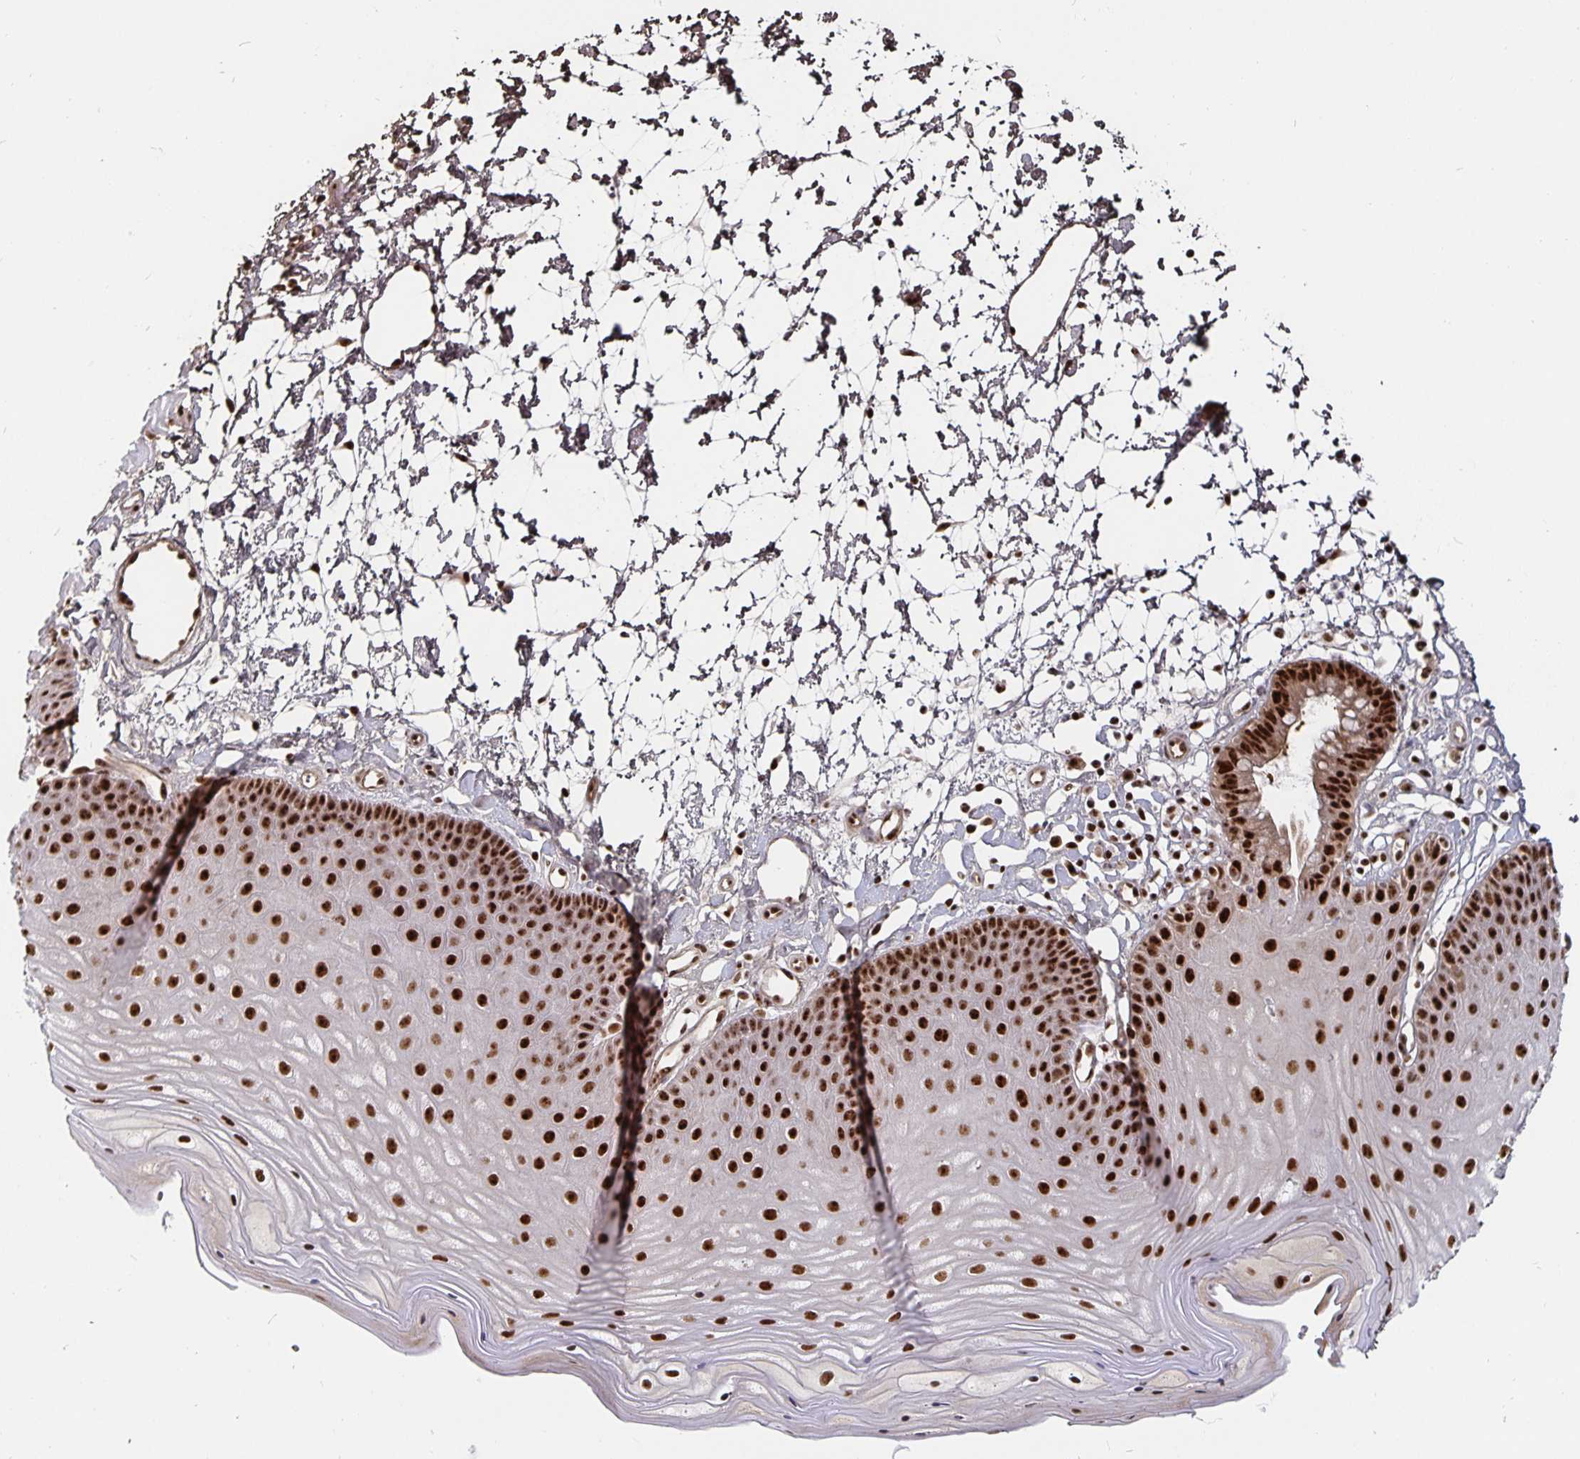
{"staining": {"intensity": "strong", "quantity": ">75%", "location": "nuclear"}, "tissue": "skin", "cell_type": "Epidermal cells", "image_type": "normal", "snomed": [{"axis": "morphology", "description": "Normal tissue, NOS"}, {"axis": "topography", "description": "Anal"}], "caption": "IHC (DAB) staining of normal human skin reveals strong nuclear protein expression in approximately >75% of epidermal cells. The staining was performed using DAB to visualize the protein expression in brown, while the nuclei were stained in blue with hematoxylin (Magnification: 20x).", "gene": "LAS1L", "patient": {"sex": "male", "age": 53}}